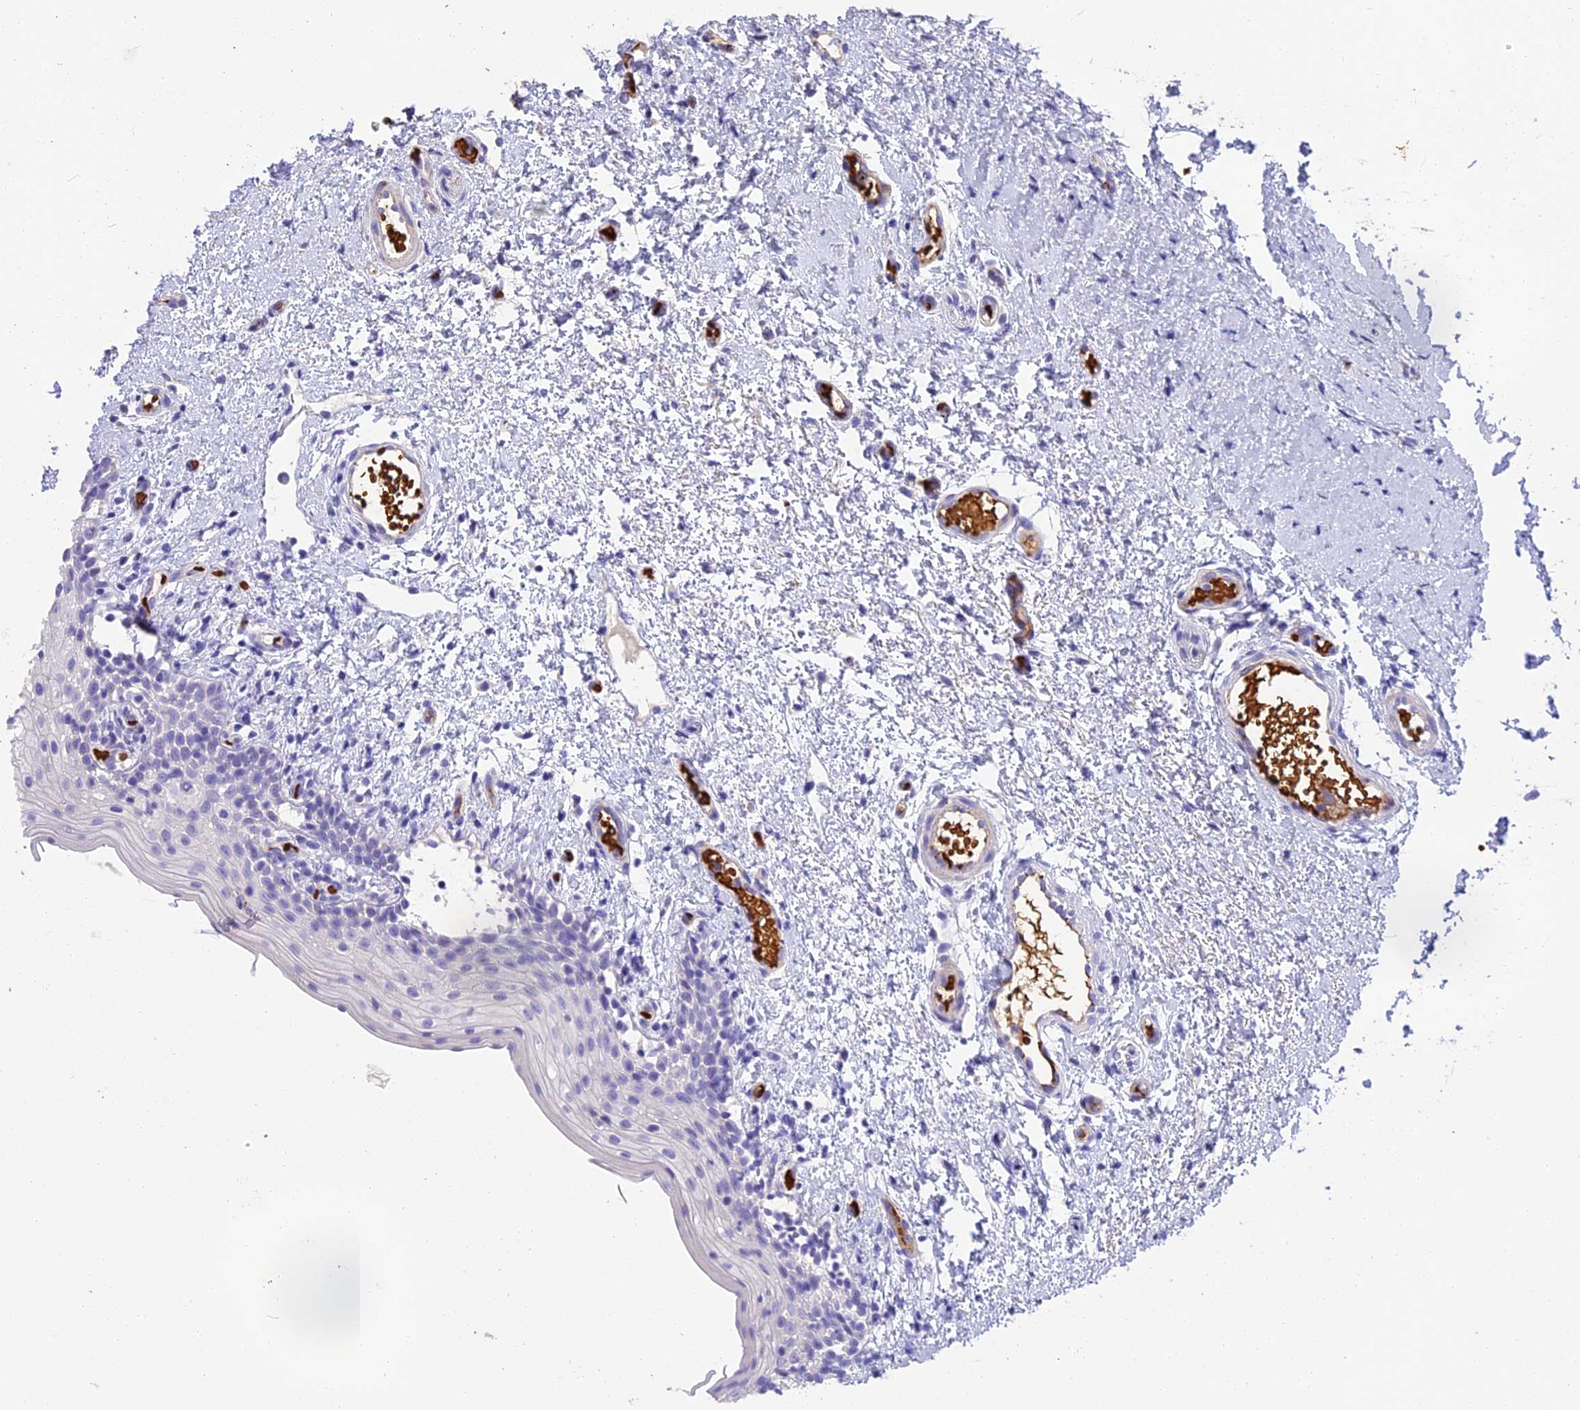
{"staining": {"intensity": "negative", "quantity": "none", "location": "none"}, "tissue": "oral mucosa", "cell_type": "Squamous epithelial cells", "image_type": "normal", "snomed": [{"axis": "morphology", "description": "Normal tissue, NOS"}, {"axis": "topography", "description": "Oral tissue"}], "caption": "This is an immunohistochemistry micrograph of normal human oral mucosa. There is no staining in squamous epithelial cells.", "gene": "TNNC2", "patient": {"sex": "female", "age": 13}}